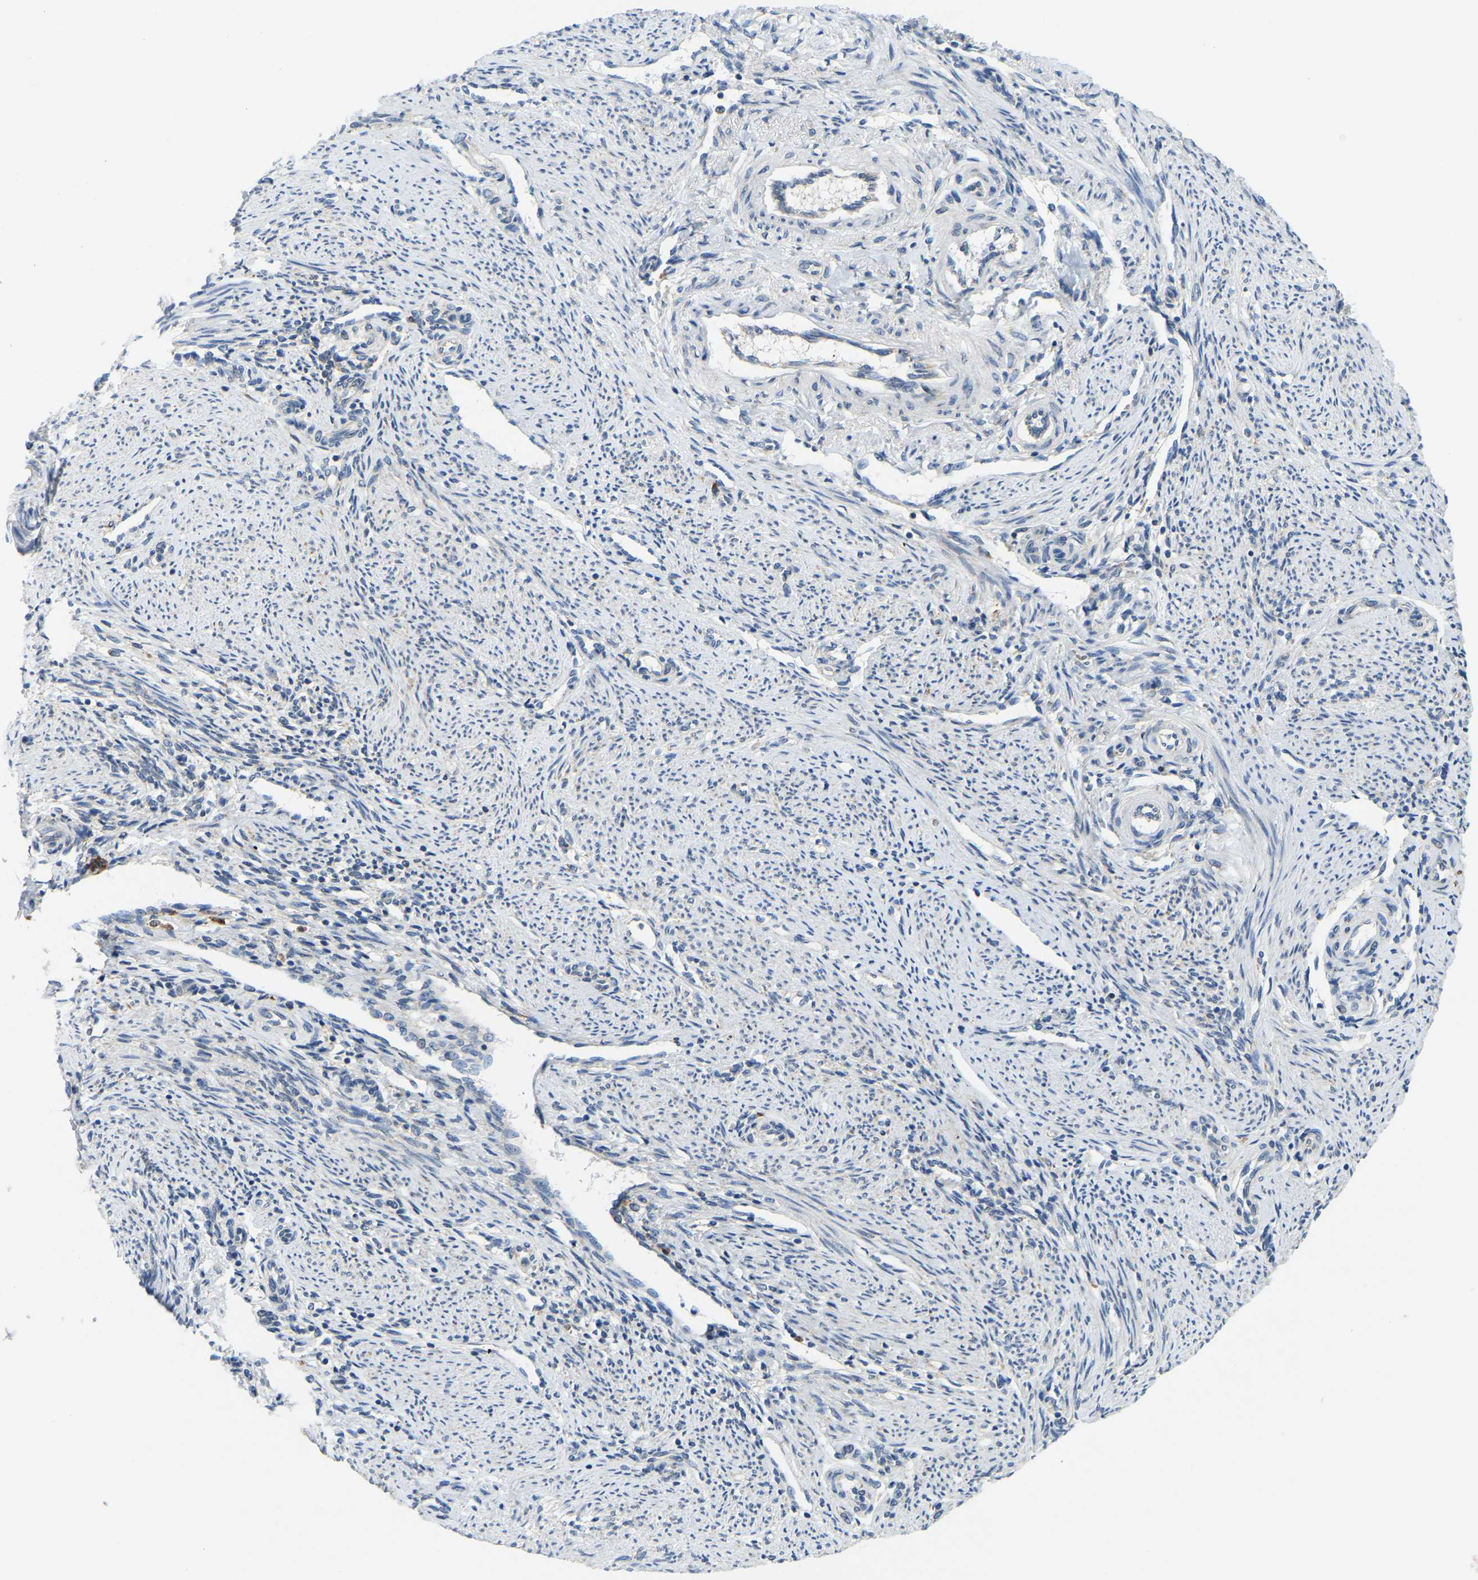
{"staining": {"intensity": "moderate", "quantity": ">75%", "location": "cytoplasmic/membranous"}, "tissue": "endometrium", "cell_type": "Cells in endometrial stroma", "image_type": "normal", "snomed": [{"axis": "morphology", "description": "Normal tissue, NOS"}, {"axis": "topography", "description": "Endometrium"}], "caption": "A medium amount of moderate cytoplasmic/membranous expression is appreciated in about >75% of cells in endometrial stroma in benign endometrium.", "gene": "SND1", "patient": {"sex": "female", "age": 42}}